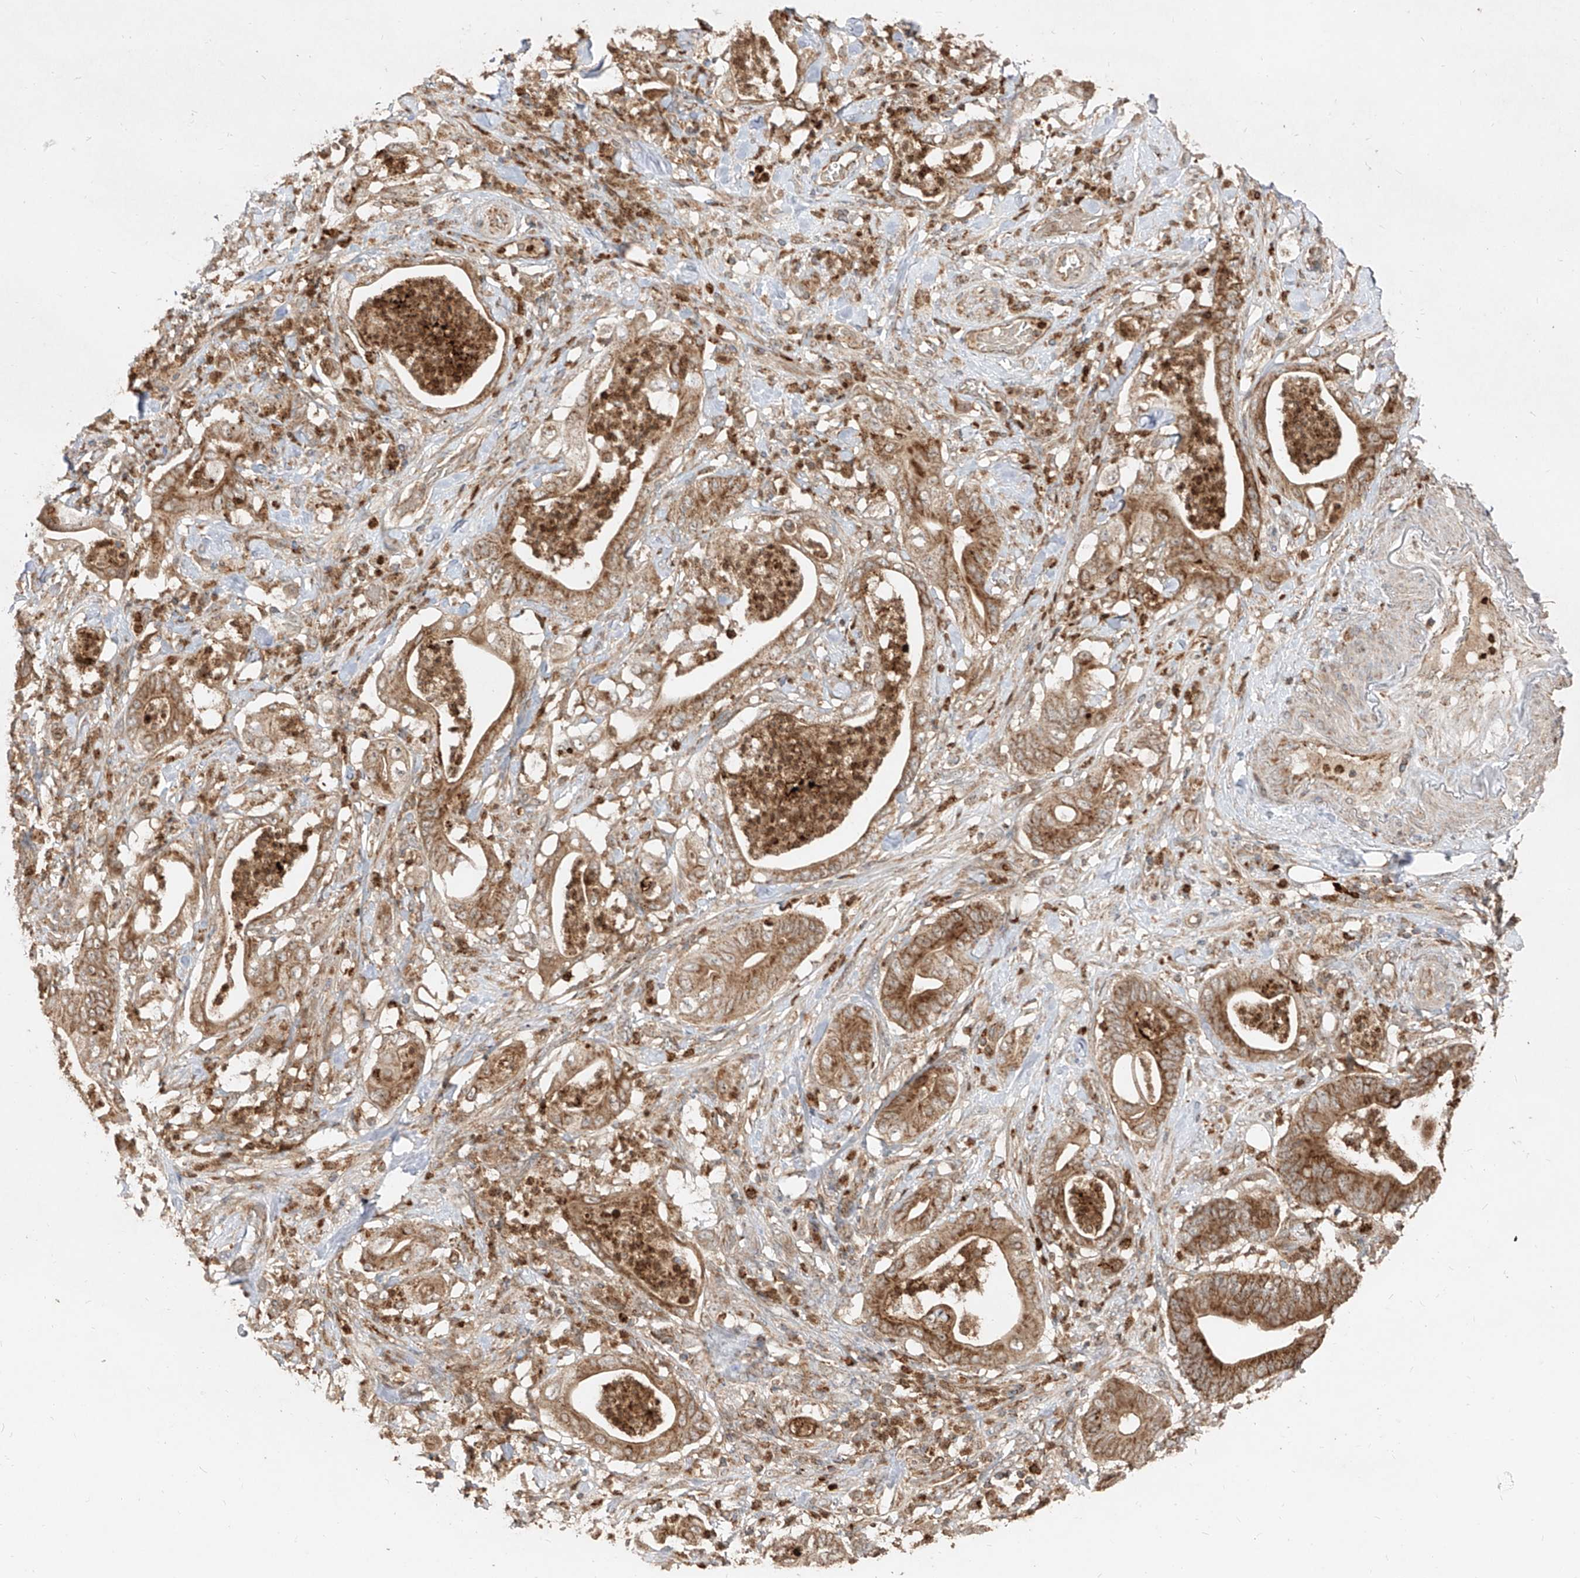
{"staining": {"intensity": "moderate", "quantity": ">75%", "location": "cytoplasmic/membranous"}, "tissue": "stomach cancer", "cell_type": "Tumor cells", "image_type": "cancer", "snomed": [{"axis": "morphology", "description": "Adenocarcinoma, NOS"}, {"axis": "topography", "description": "Stomach"}], "caption": "Stomach cancer (adenocarcinoma) was stained to show a protein in brown. There is medium levels of moderate cytoplasmic/membranous staining in about >75% of tumor cells. The staining was performed using DAB (3,3'-diaminobenzidine), with brown indicating positive protein expression. Nuclei are stained blue with hematoxylin.", "gene": "AIM2", "patient": {"sex": "female", "age": 73}}